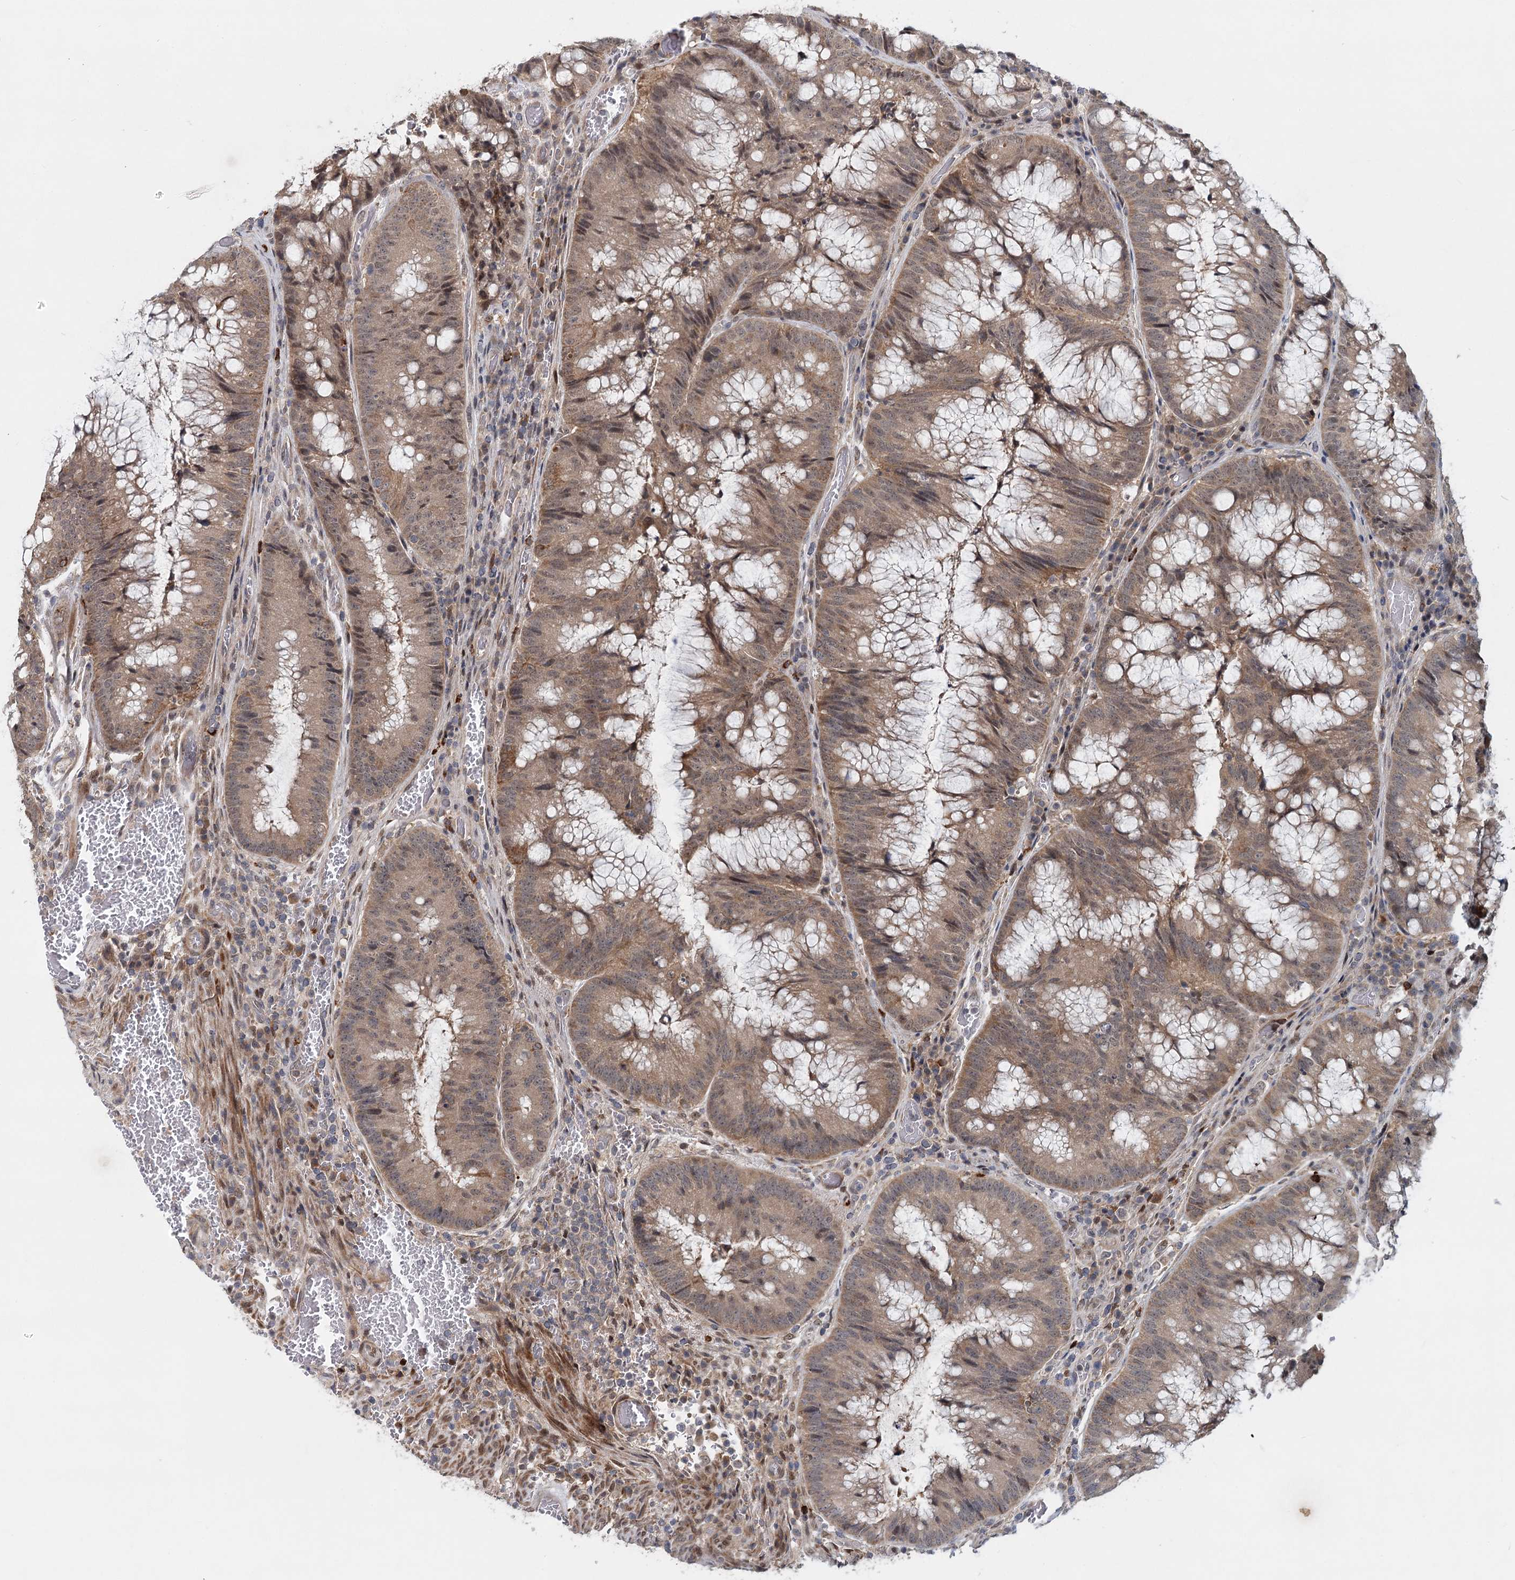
{"staining": {"intensity": "moderate", "quantity": "25%-75%", "location": "cytoplasmic/membranous,nuclear"}, "tissue": "colorectal cancer", "cell_type": "Tumor cells", "image_type": "cancer", "snomed": [{"axis": "morphology", "description": "Adenocarcinoma, NOS"}, {"axis": "topography", "description": "Rectum"}], "caption": "The photomicrograph displays immunohistochemical staining of colorectal cancer (adenocarcinoma). There is moderate cytoplasmic/membranous and nuclear staining is seen in approximately 25%-75% of tumor cells.", "gene": "AP3B1", "patient": {"sex": "male", "age": 69}}